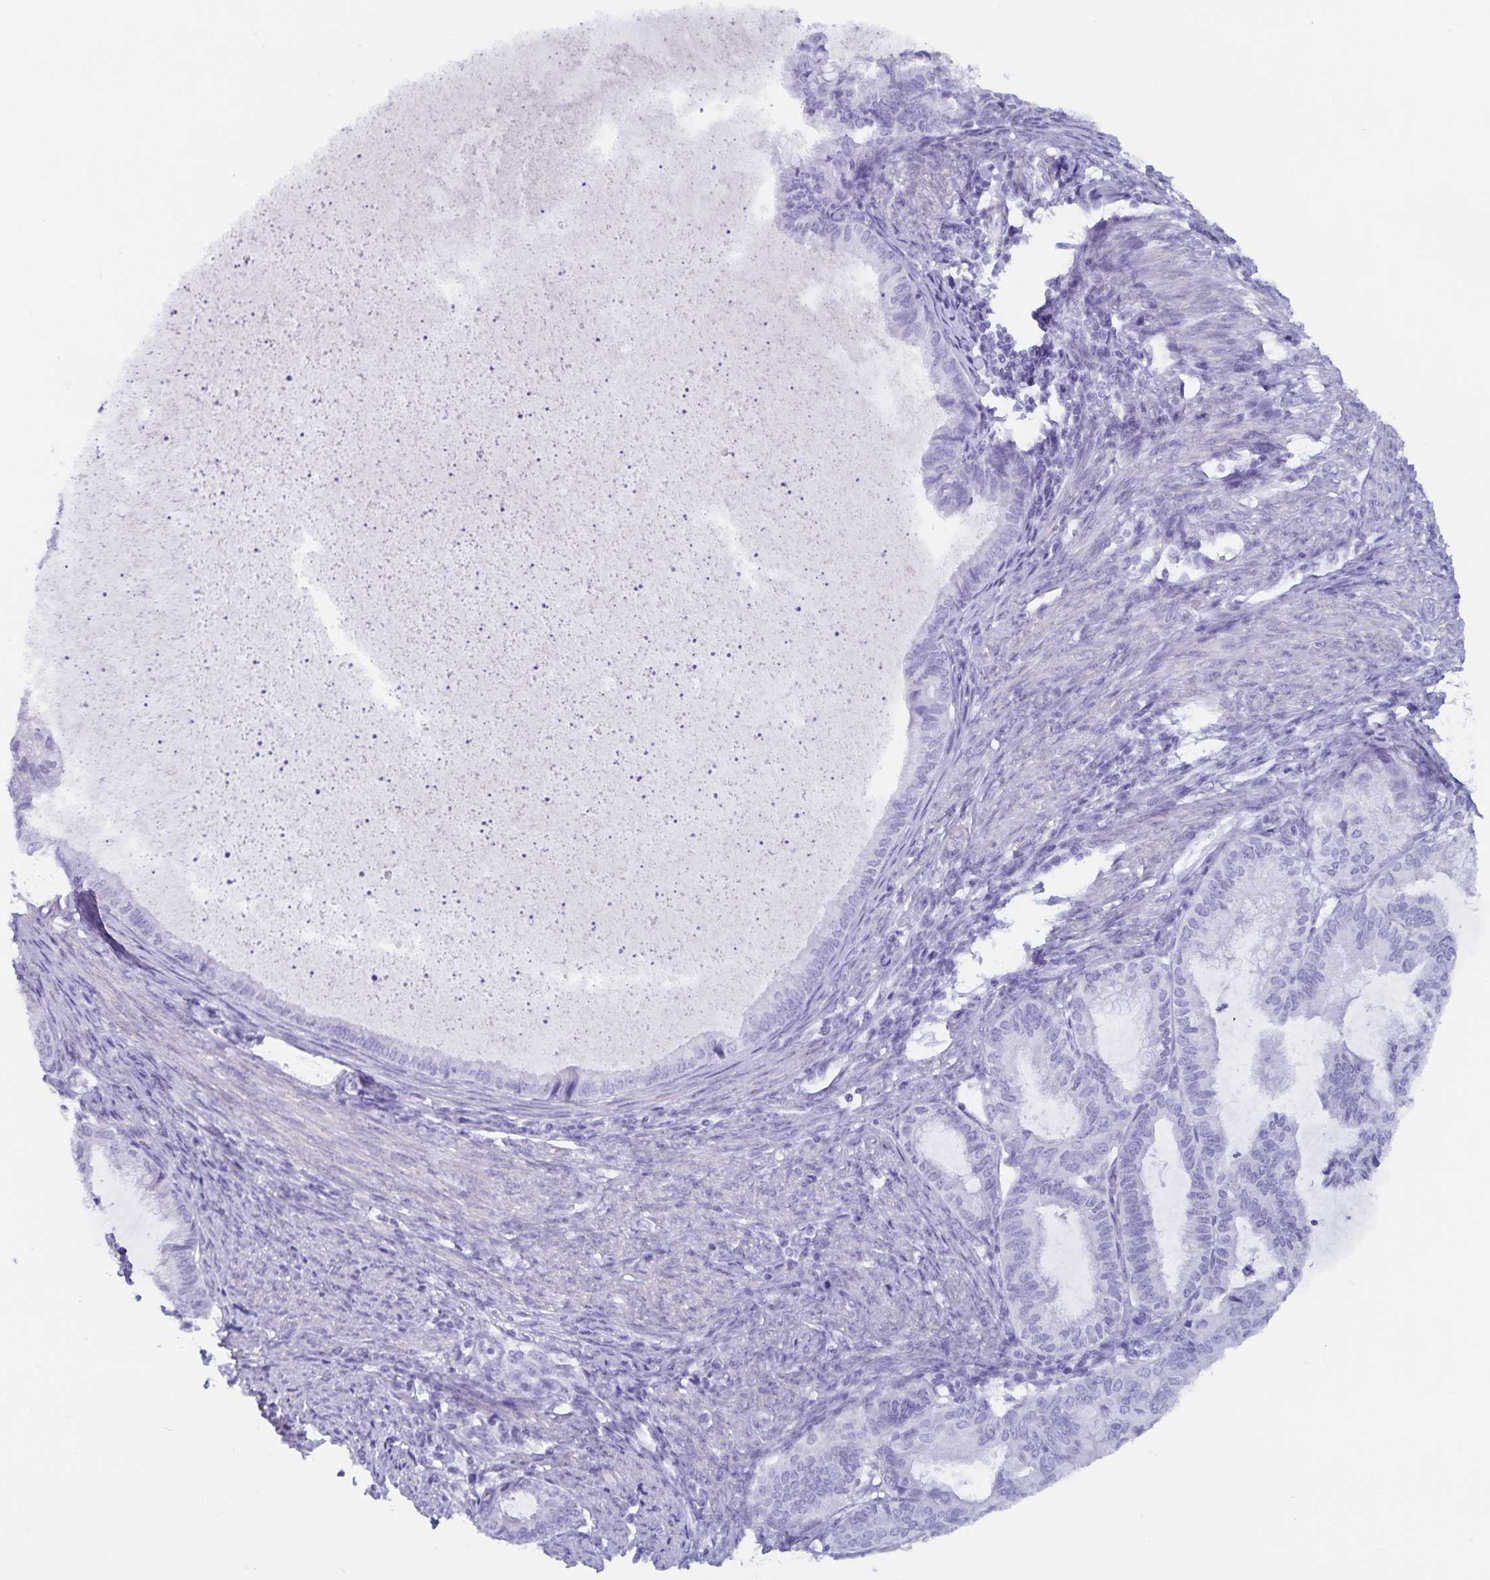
{"staining": {"intensity": "negative", "quantity": "none", "location": "none"}, "tissue": "endometrial cancer", "cell_type": "Tumor cells", "image_type": "cancer", "snomed": [{"axis": "morphology", "description": "Adenocarcinoma, NOS"}, {"axis": "topography", "description": "Endometrium"}], "caption": "Endometrial adenocarcinoma stained for a protein using immunohistochemistry (IHC) demonstrates no staining tumor cells.", "gene": "GPR137", "patient": {"sex": "female", "age": 86}}